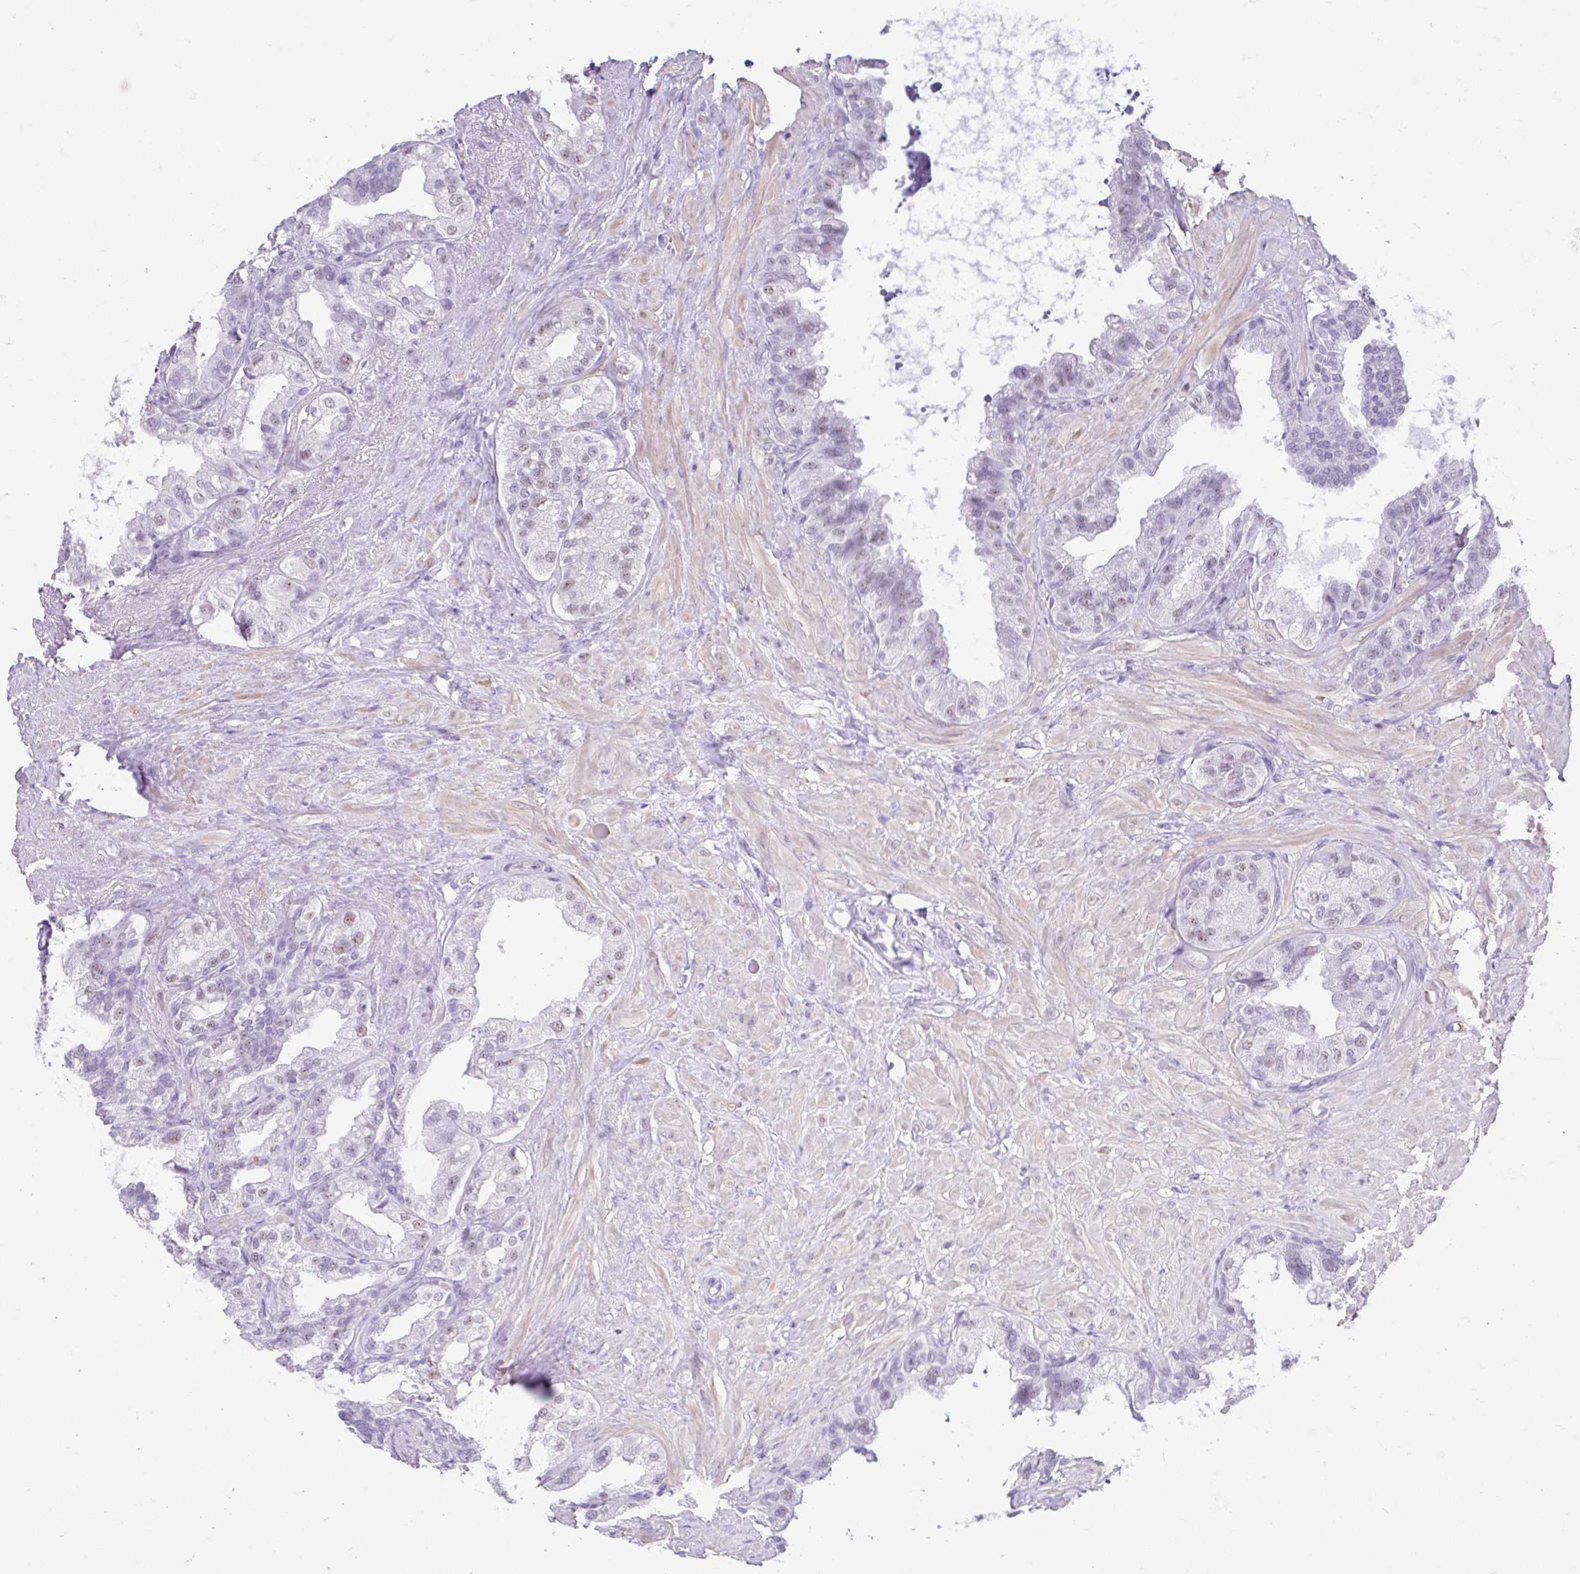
{"staining": {"intensity": "weak", "quantity": "<25%", "location": "nuclear"}, "tissue": "seminal vesicle", "cell_type": "Glandular cells", "image_type": "normal", "snomed": [{"axis": "morphology", "description": "Normal tissue, NOS"}, {"axis": "topography", "description": "Seminal veicle"}, {"axis": "topography", "description": "Peripheral nerve tissue"}], "caption": "This micrograph is of normal seminal vesicle stained with immunohistochemistry to label a protein in brown with the nuclei are counter-stained blue. There is no expression in glandular cells.", "gene": "DCAF17", "patient": {"sex": "male", "age": 76}}